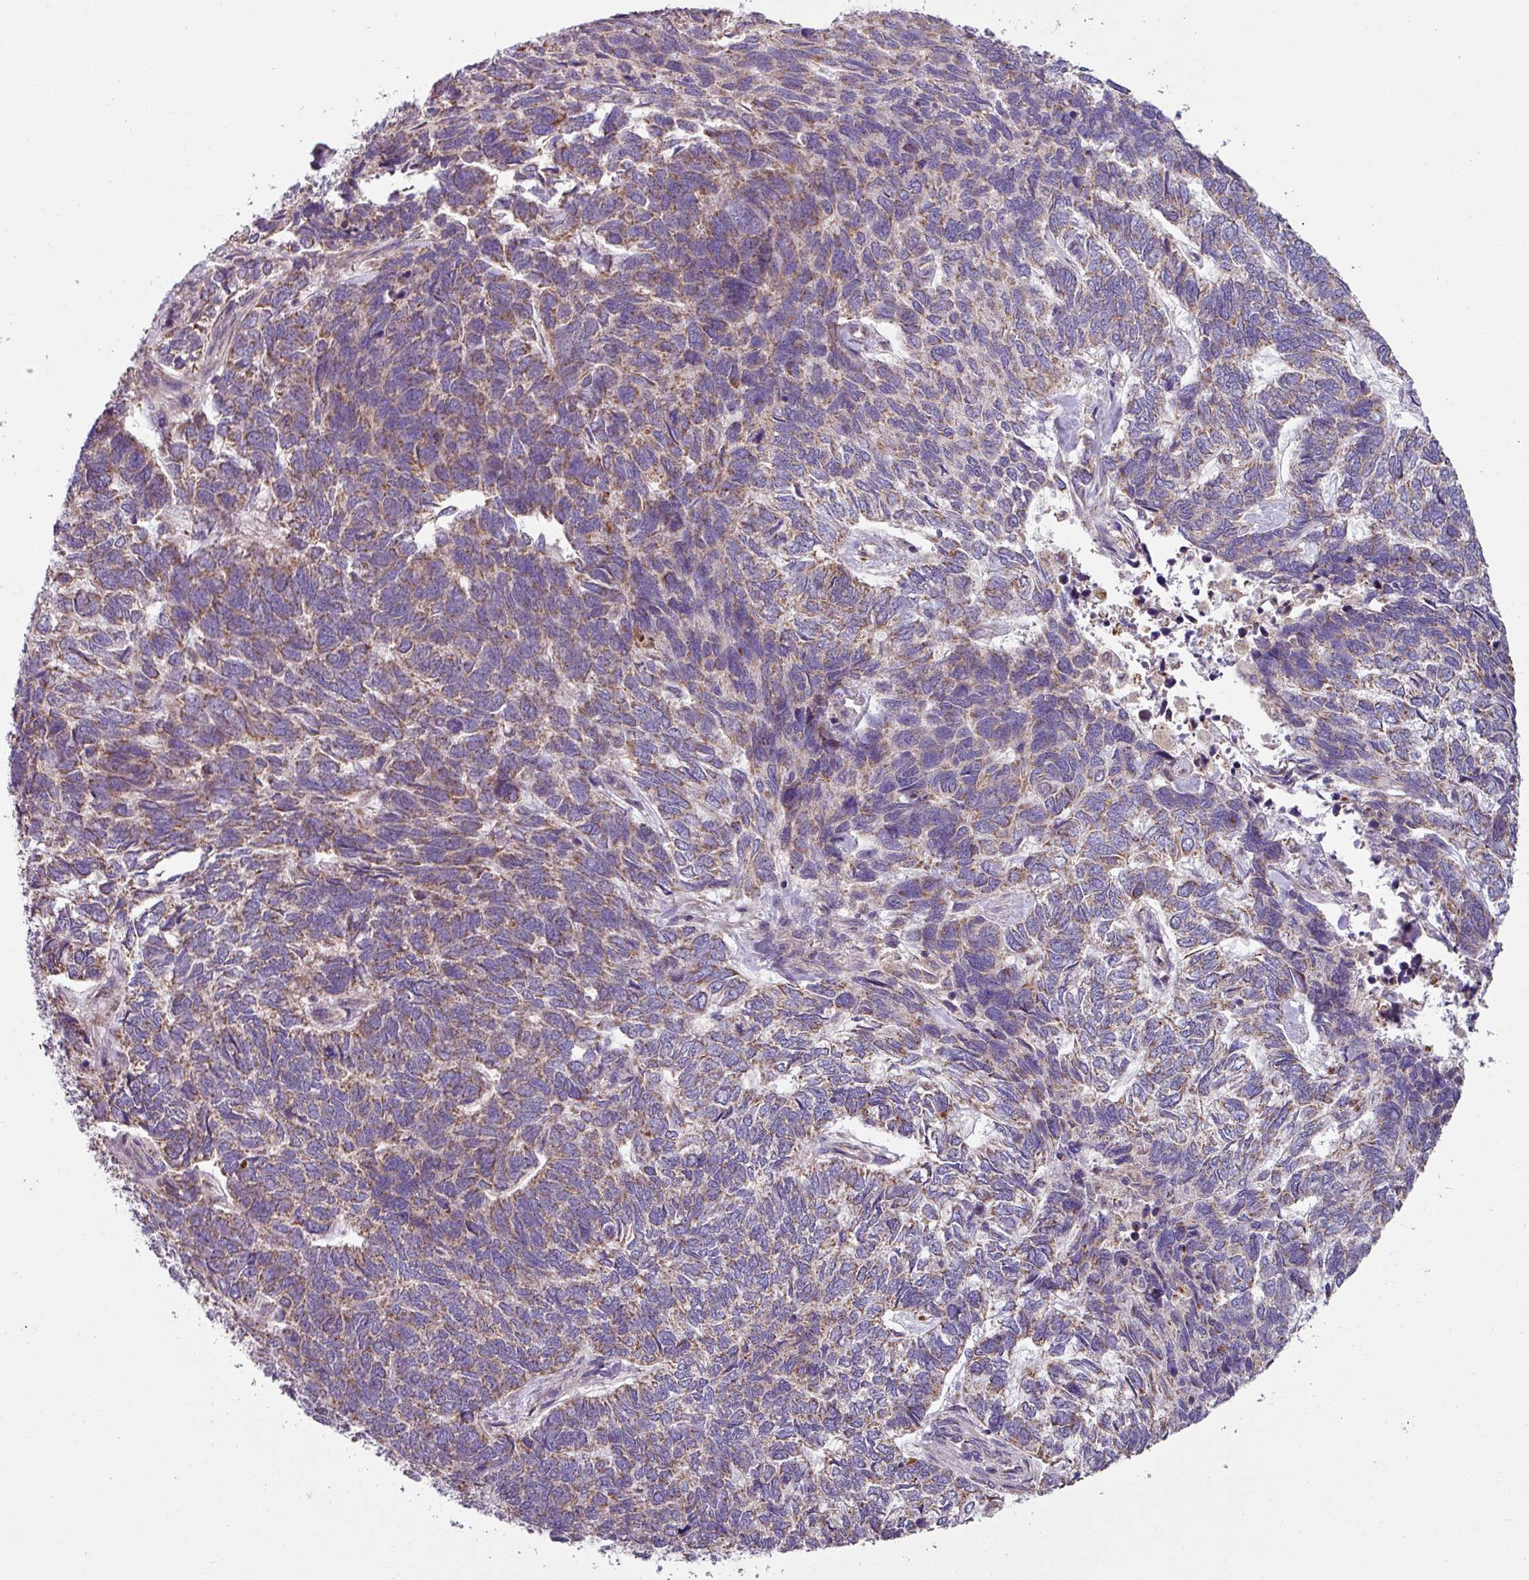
{"staining": {"intensity": "moderate", "quantity": "25%-75%", "location": "cytoplasmic/membranous"}, "tissue": "skin cancer", "cell_type": "Tumor cells", "image_type": "cancer", "snomed": [{"axis": "morphology", "description": "Basal cell carcinoma"}, {"axis": "topography", "description": "Skin"}], "caption": "Immunohistochemistry staining of basal cell carcinoma (skin), which demonstrates medium levels of moderate cytoplasmic/membranous positivity in about 25%-75% of tumor cells indicating moderate cytoplasmic/membranous protein positivity. The staining was performed using DAB (3,3'-diaminobenzidine) (brown) for protein detection and nuclei were counterstained in hematoxylin (blue).", "gene": "LRRC9", "patient": {"sex": "female", "age": 65}}